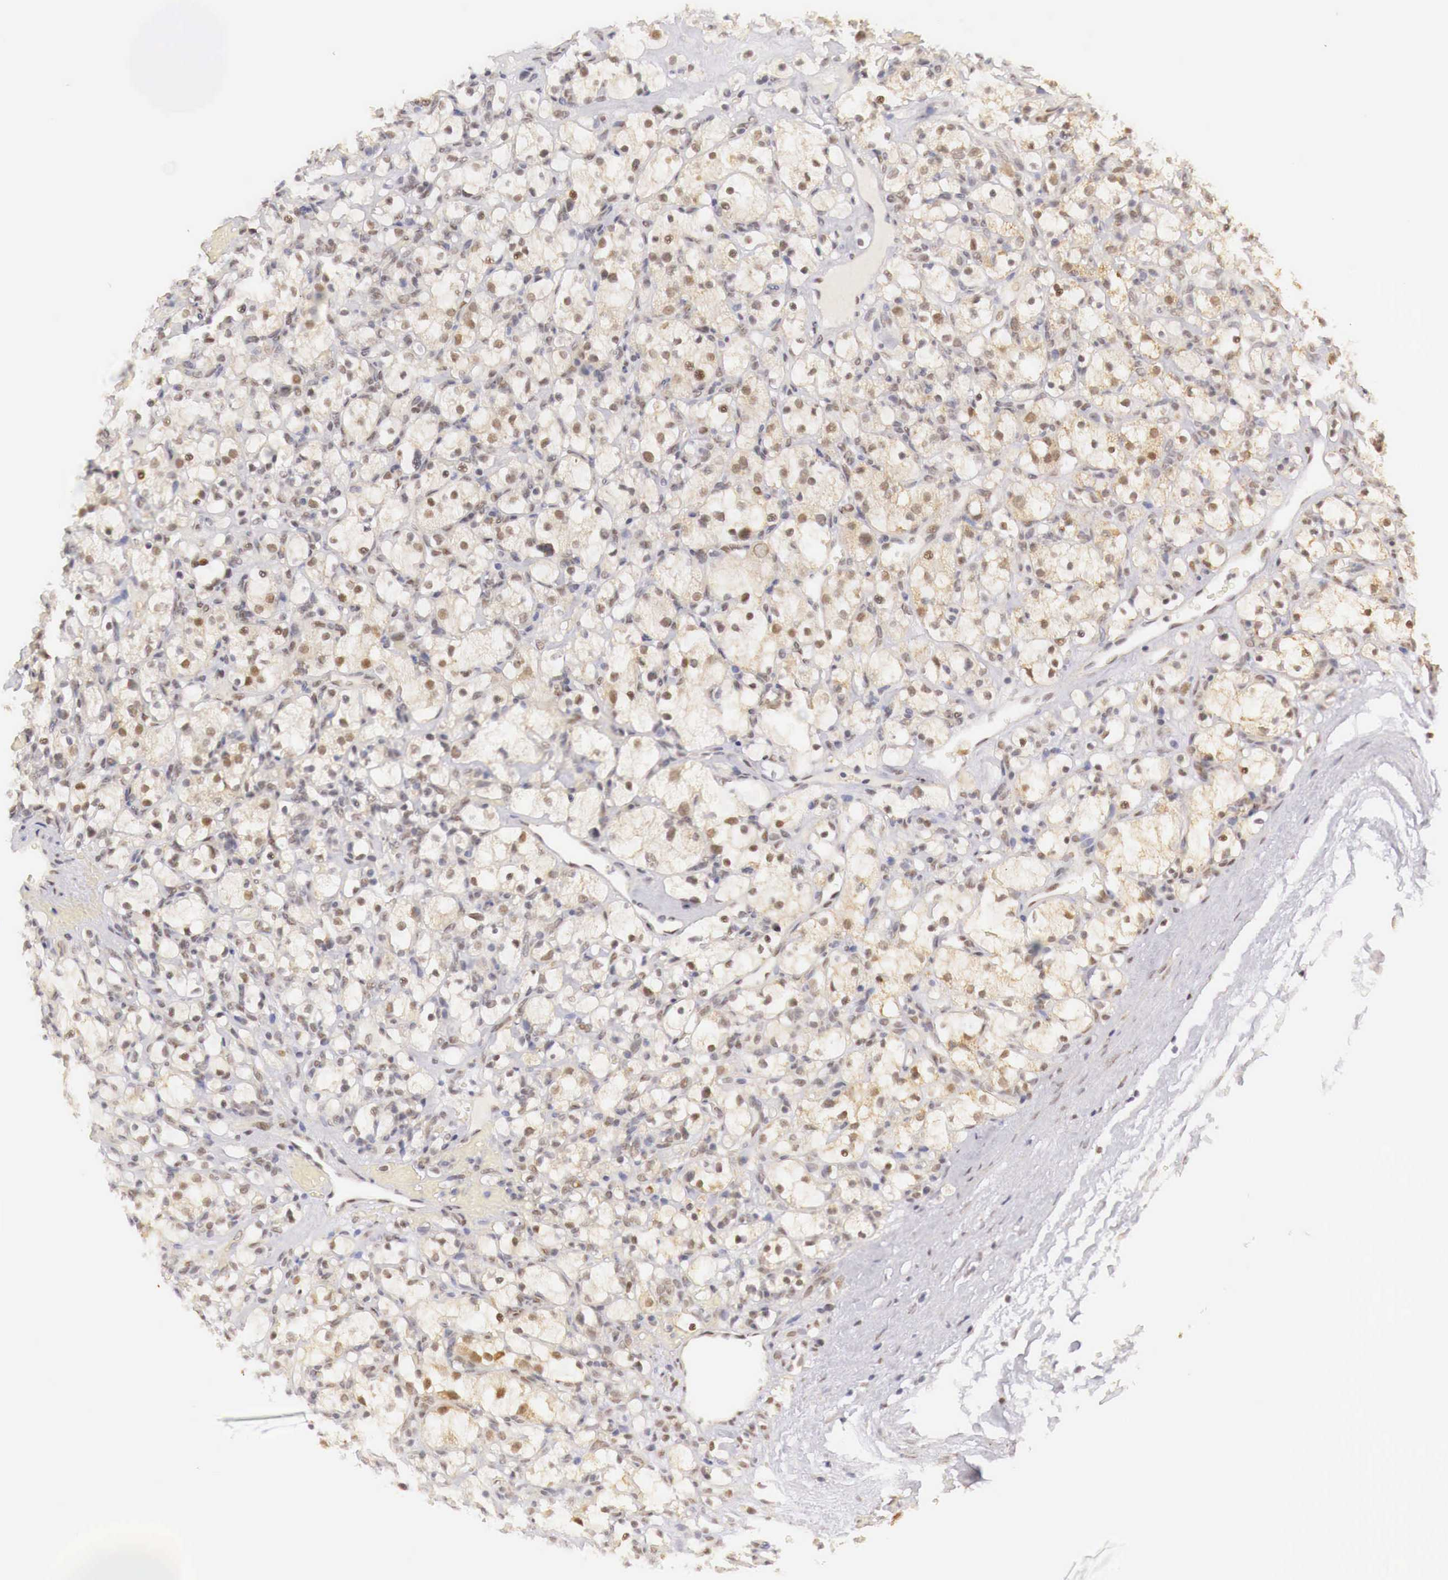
{"staining": {"intensity": "weak", "quantity": ">75%", "location": "cytoplasmic/membranous,nuclear"}, "tissue": "renal cancer", "cell_type": "Tumor cells", "image_type": "cancer", "snomed": [{"axis": "morphology", "description": "Adenocarcinoma, NOS"}, {"axis": "topography", "description": "Kidney"}], "caption": "This micrograph shows immunohistochemistry (IHC) staining of renal cancer (adenocarcinoma), with low weak cytoplasmic/membranous and nuclear staining in approximately >75% of tumor cells.", "gene": "GPKOW", "patient": {"sex": "female", "age": 83}}